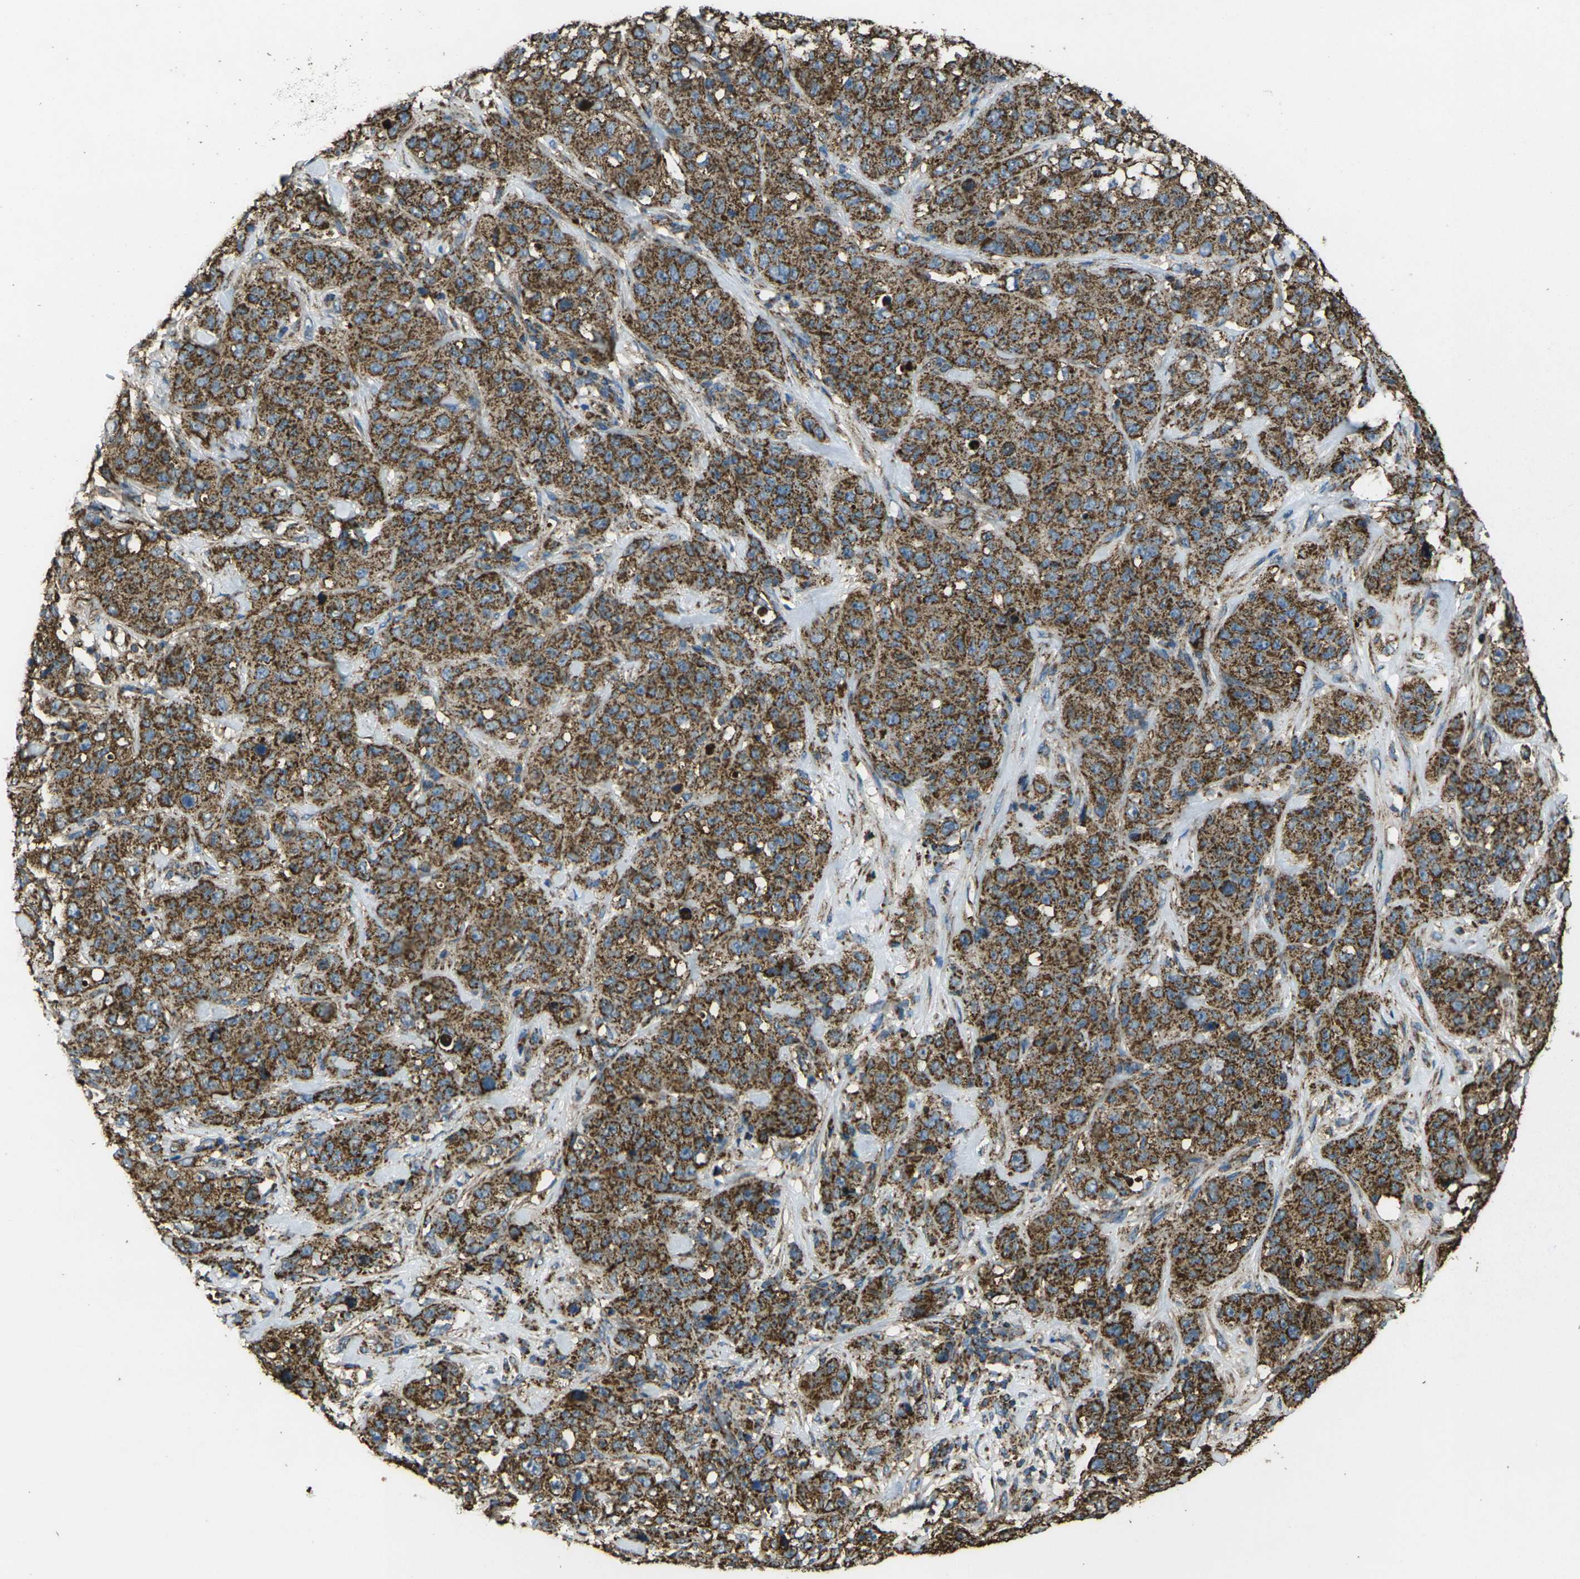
{"staining": {"intensity": "moderate", "quantity": ">75%", "location": "cytoplasmic/membranous"}, "tissue": "stomach cancer", "cell_type": "Tumor cells", "image_type": "cancer", "snomed": [{"axis": "morphology", "description": "Adenocarcinoma, NOS"}, {"axis": "topography", "description": "Stomach"}], "caption": "Stomach cancer tissue shows moderate cytoplasmic/membranous positivity in approximately >75% of tumor cells (Stains: DAB in brown, nuclei in blue, Microscopy: brightfield microscopy at high magnification).", "gene": "KLHL5", "patient": {"sex": "male", "age": 48}}